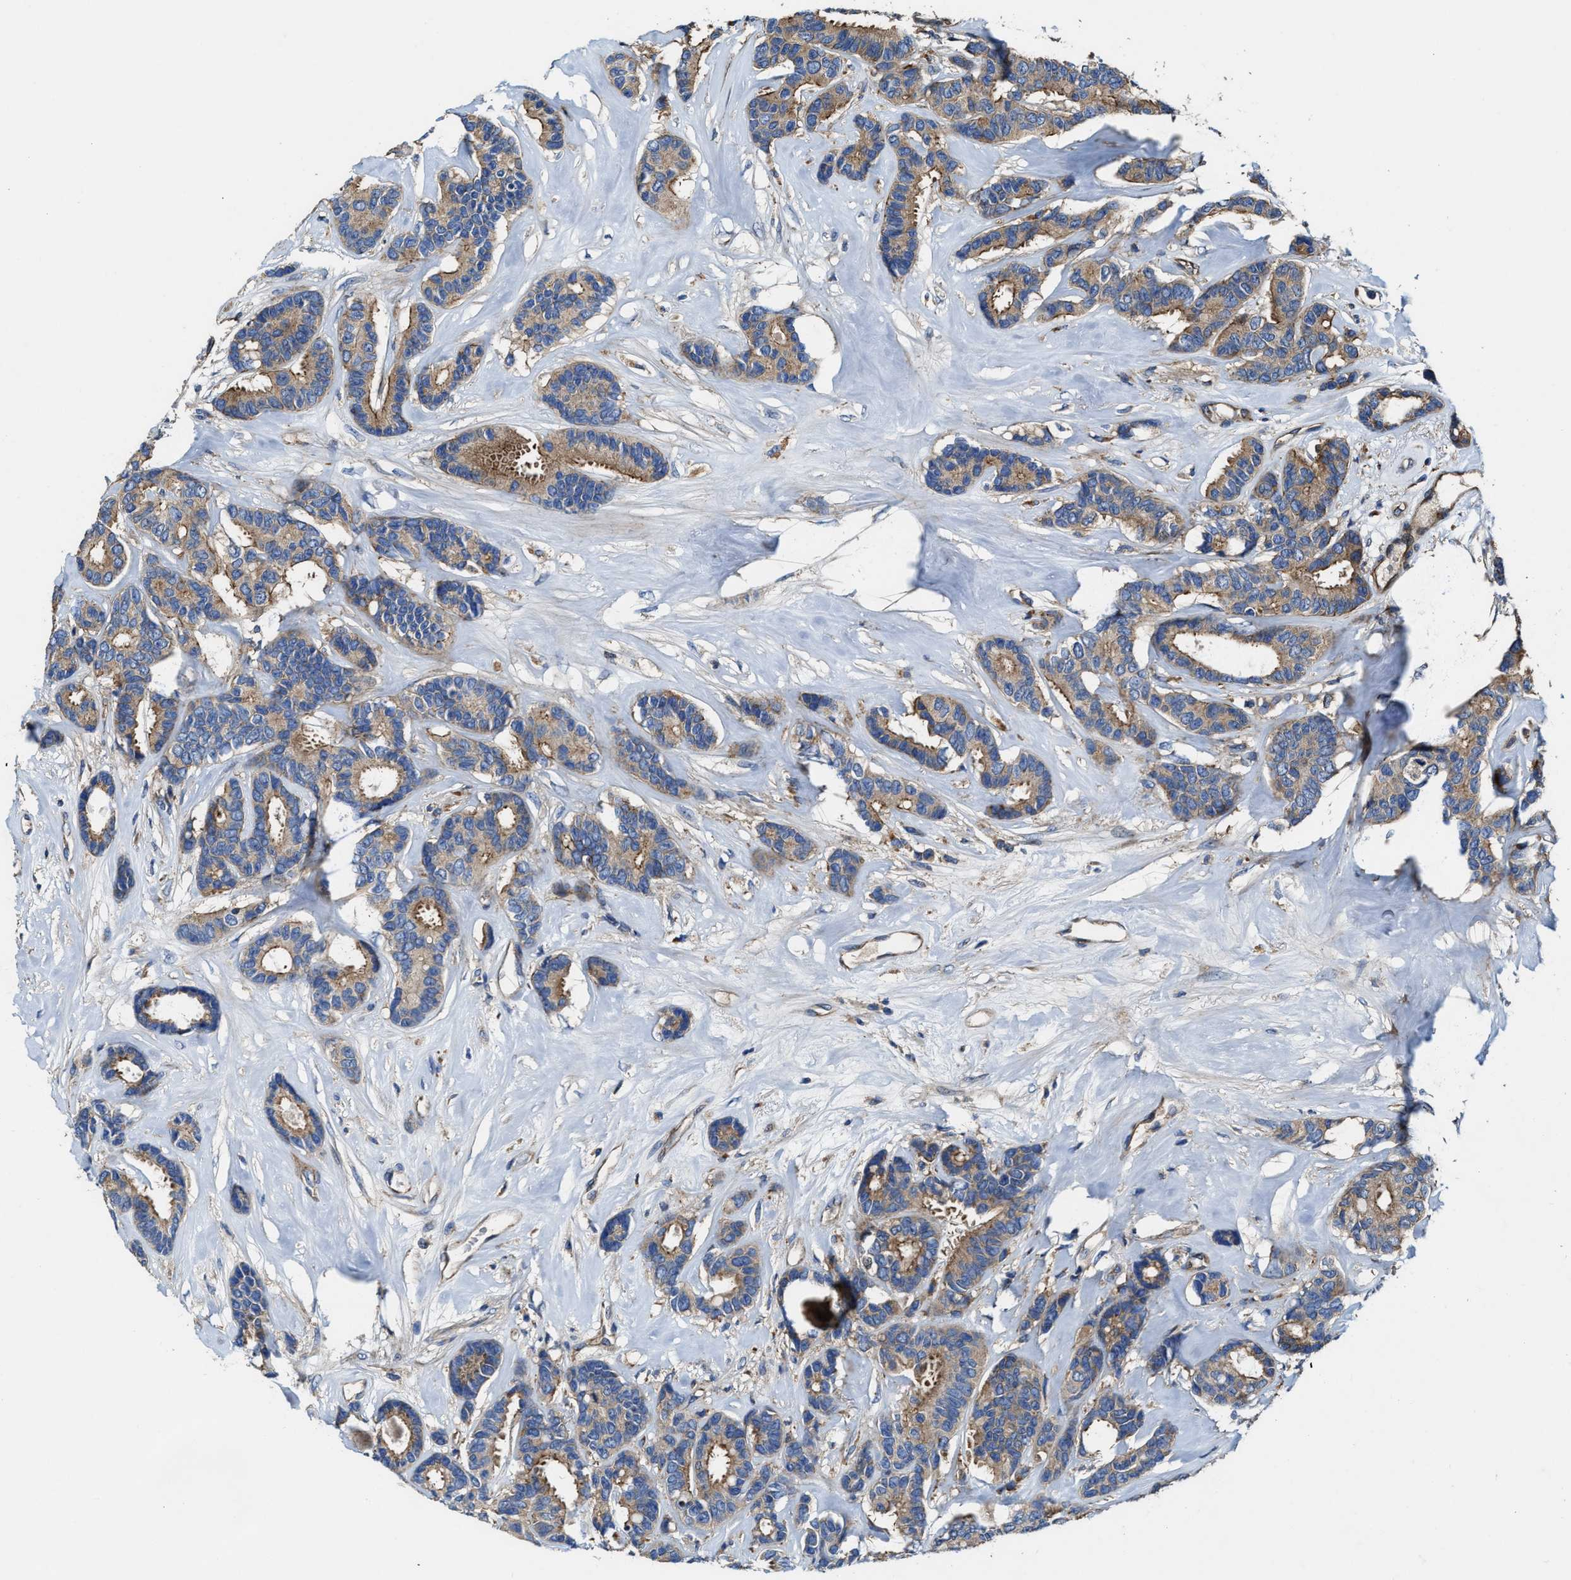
{"staining": {"intensity": "moderate", "quantity": ">75%", "location": "cytoplasmic/membranous"}, "tissue": "breast cancer", "cell_type": "Tumor cells", "image_type": "cancer", "snomed": [{"axis": "morphology", "description": "Duct carcinoma"}, {"axis": "topography", "description": "Breast"}], "caption": "This photomicrograph exhibits immunohistochemistry (IHC) staining of invasive ductal carcinoma (breast), with medium moderate cytoplasmic/membranous staining in approximately >75% of tumor cells.", "gene": "PTAR1", "patient": {"sex": "female", "age": 87}}